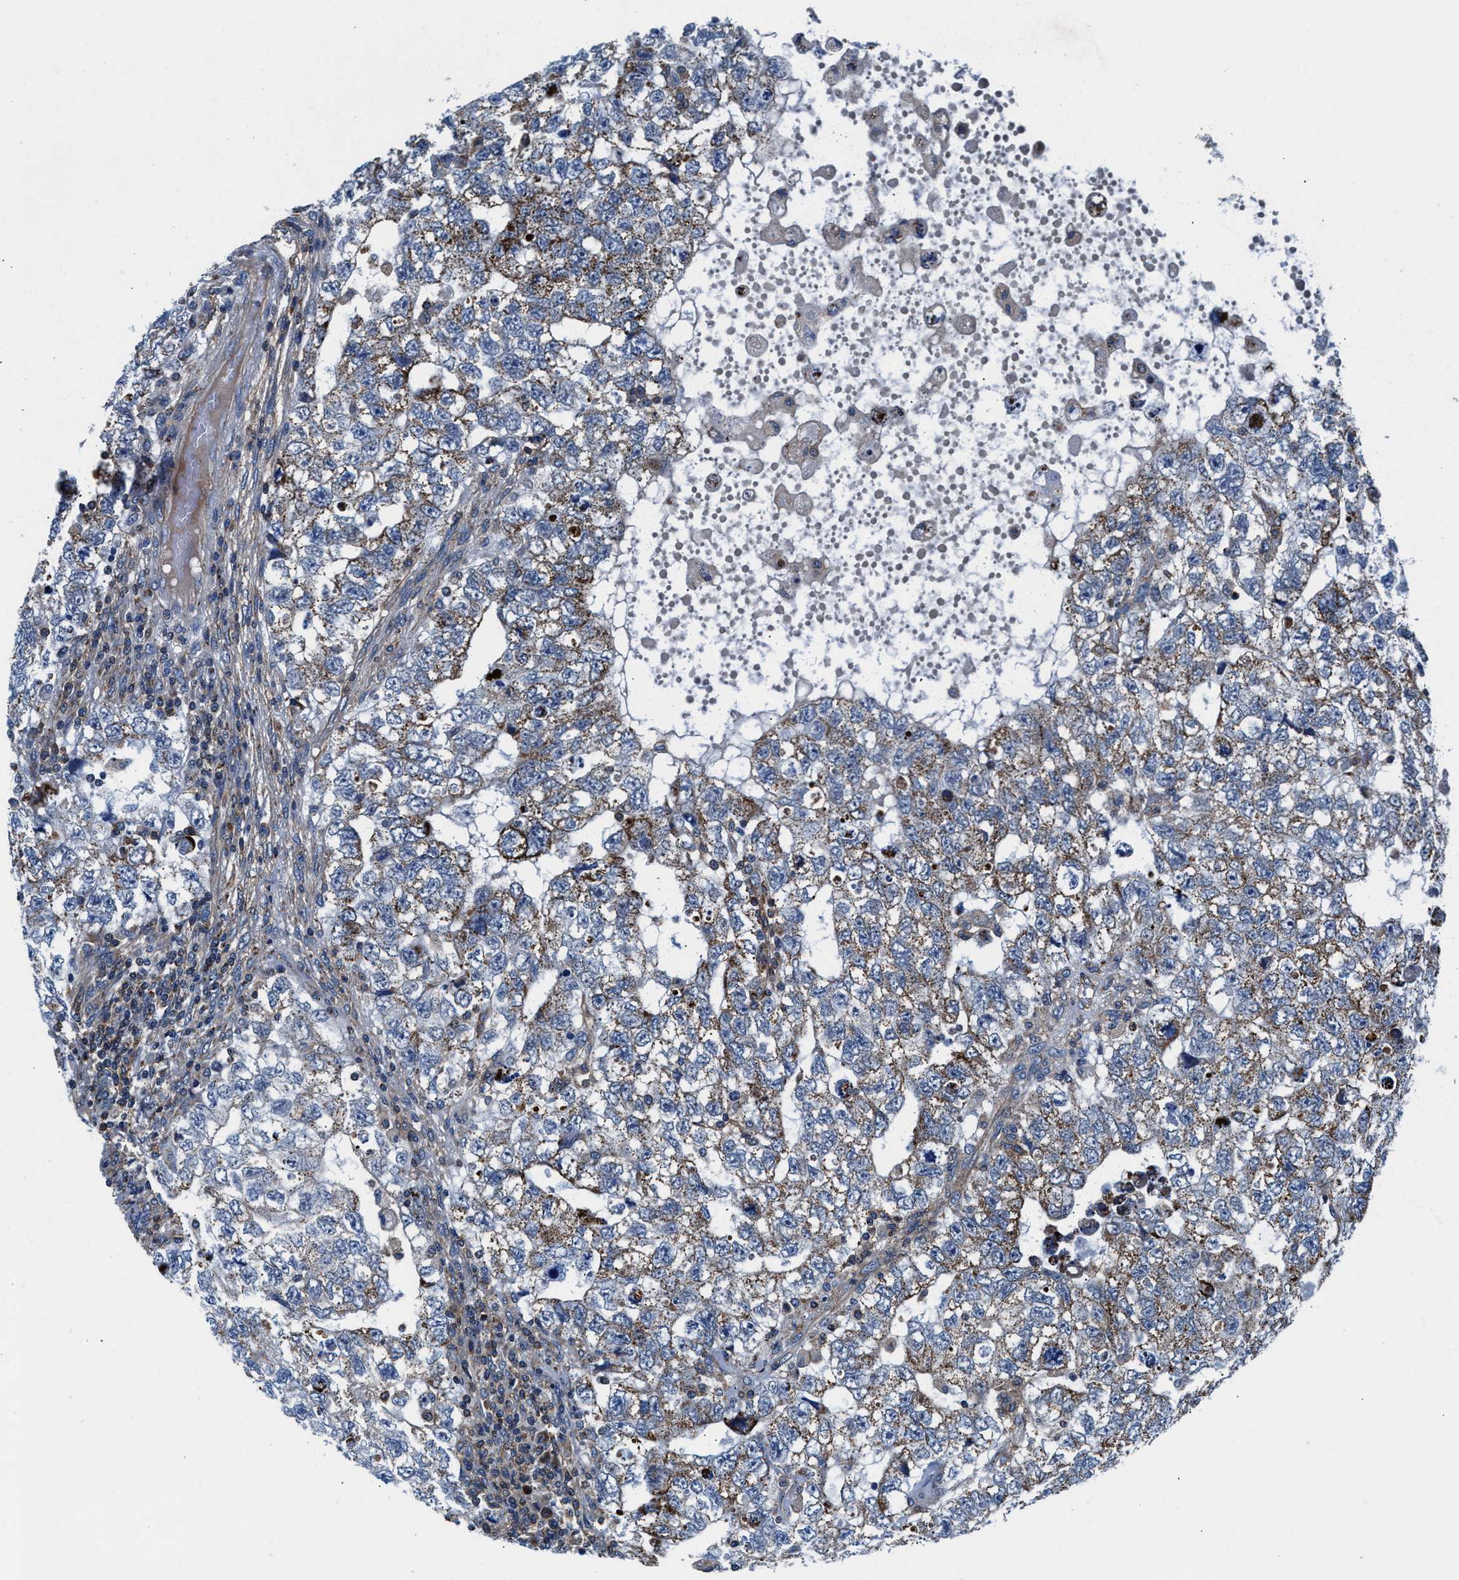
{"staining": {"intensity": "moderate", "quantity": ">75%", "location": "cytoplasmic/membranous"}, "tissue": "testis cancer", "cell_type": "Tumor cells", "image_type": "cancer", "snomed": [{"axis": "morphology", "description": "Carcinoma, Embryonal, NOS"}, {"axis": "topography", "description": "Testis"}], "caption": "Testis cancer (embryonal carcinoma) stained with DAB (3,3'-diaminobenzidine) IHC shows medium levels of moderate cytoplasmic/membranous expression in approximately >75% of tumor cells. Using DAB (3,3'-diaminobenzidine) (brown) and hematoxylin (blue) stains, captured at high magnification using brightfield microscopy.", "gene": "NKTR", "patient": {"sex": "male", "age": 36}}